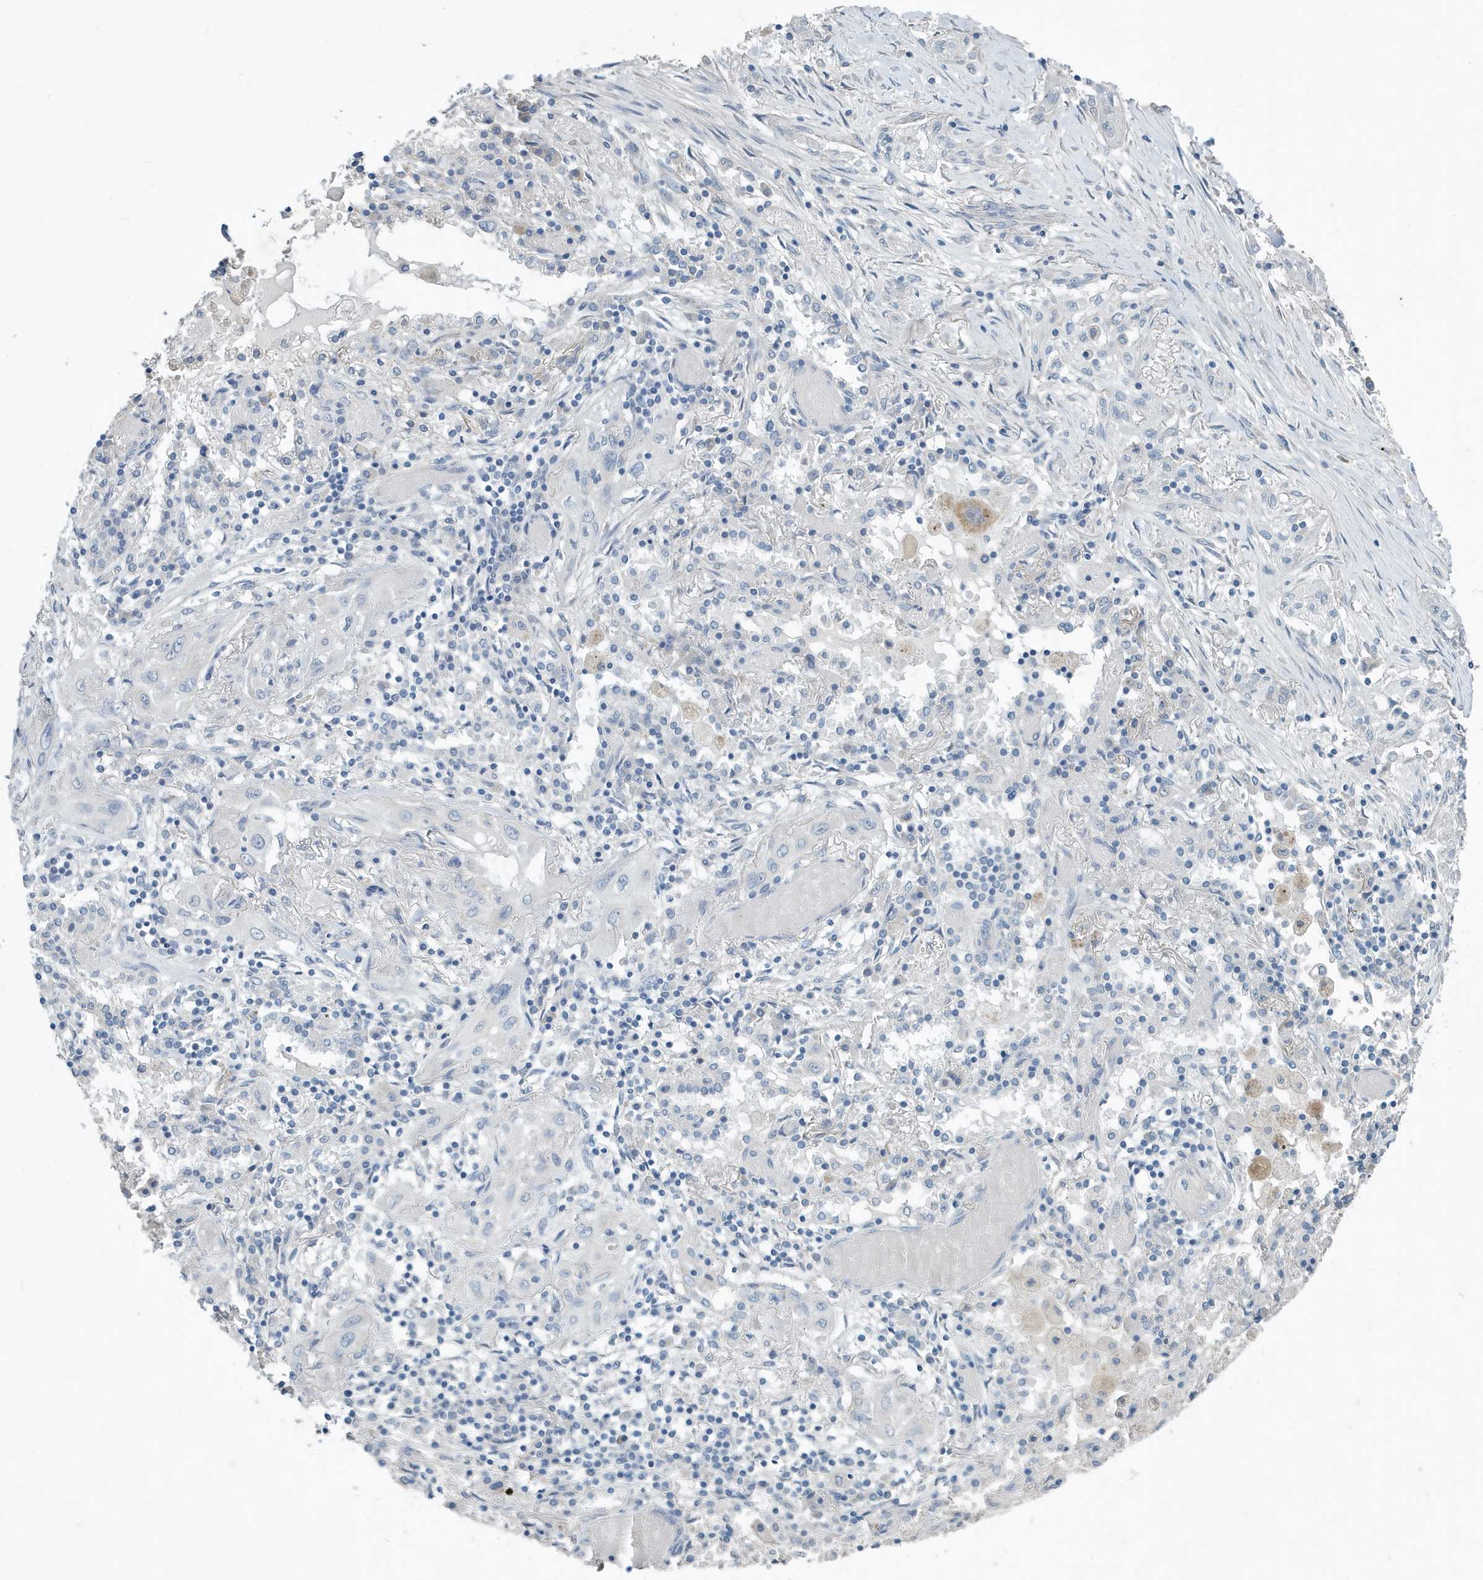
{"staining": {"intensity": "negative", "quantity": "none", "location": "none"}, "tissue": "lung cancer", "cell_type": "Tumor cells", "image_type": "cancer", "snomed": [{"axis": "morphology", "description": "Squamous cell carcinoma, NOS"}, {"axis": "topography", "description": "Lung"}], "caption": "Tumor cells show no significant staining in lung cancer (squamous cell carcinoma). The staining was performed using DAB (3,3'-diaminobenzidine) to visualize the protein expression in brown, while the nuclei were stained in blue with hematoxylin (Magnification: 20x).", "gene": "UGT2B4", "patient": {"sex": "female", "age": 47}}